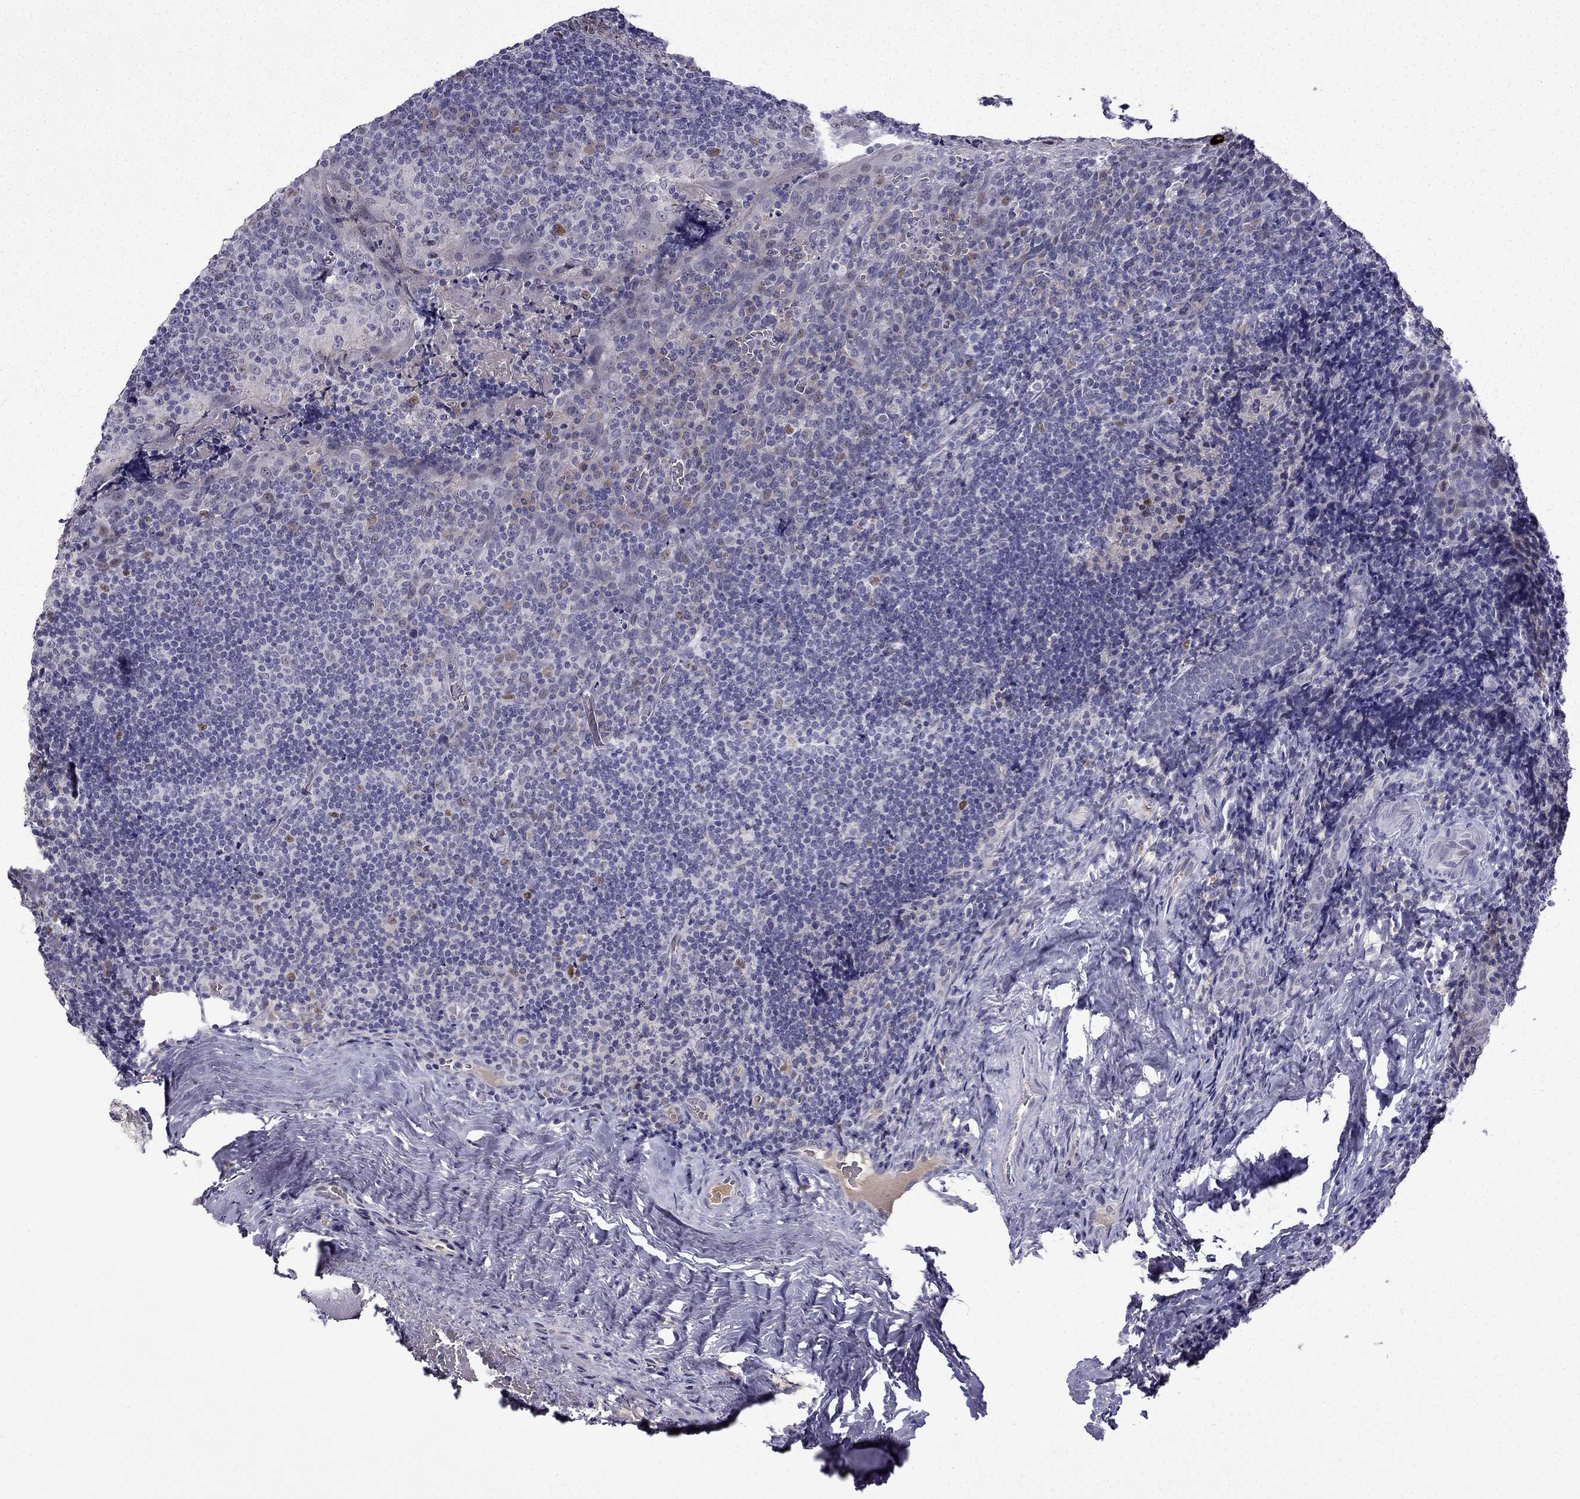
{"staining": {"intensity": "moderate", "quantity": "25%-75%", "location": "nuclear"}, "tissue": "tonsil", "cell_type": "Germinal center cells", "image_type": "normal", "snomed": [{"axis": "morphology", "description": "Normal tissue, NOS"}, {"axis": "morphology", "description": "Inflammation, NOS"}, {"axis": "topography", "description": "Tonsil"}], "caption": "High-power microscopy captured an immunohistochemistry photomicrograph of benign tonsil, revealing moderate nuclear staining in approximately 25%-75% of germinal center cells. (DAB (3,3'-diaminobenzidine) IHC with brightfield microscopy, high magnification).", "gene": "UHRF1", "patient": {"sex": "female", "age": 31}}